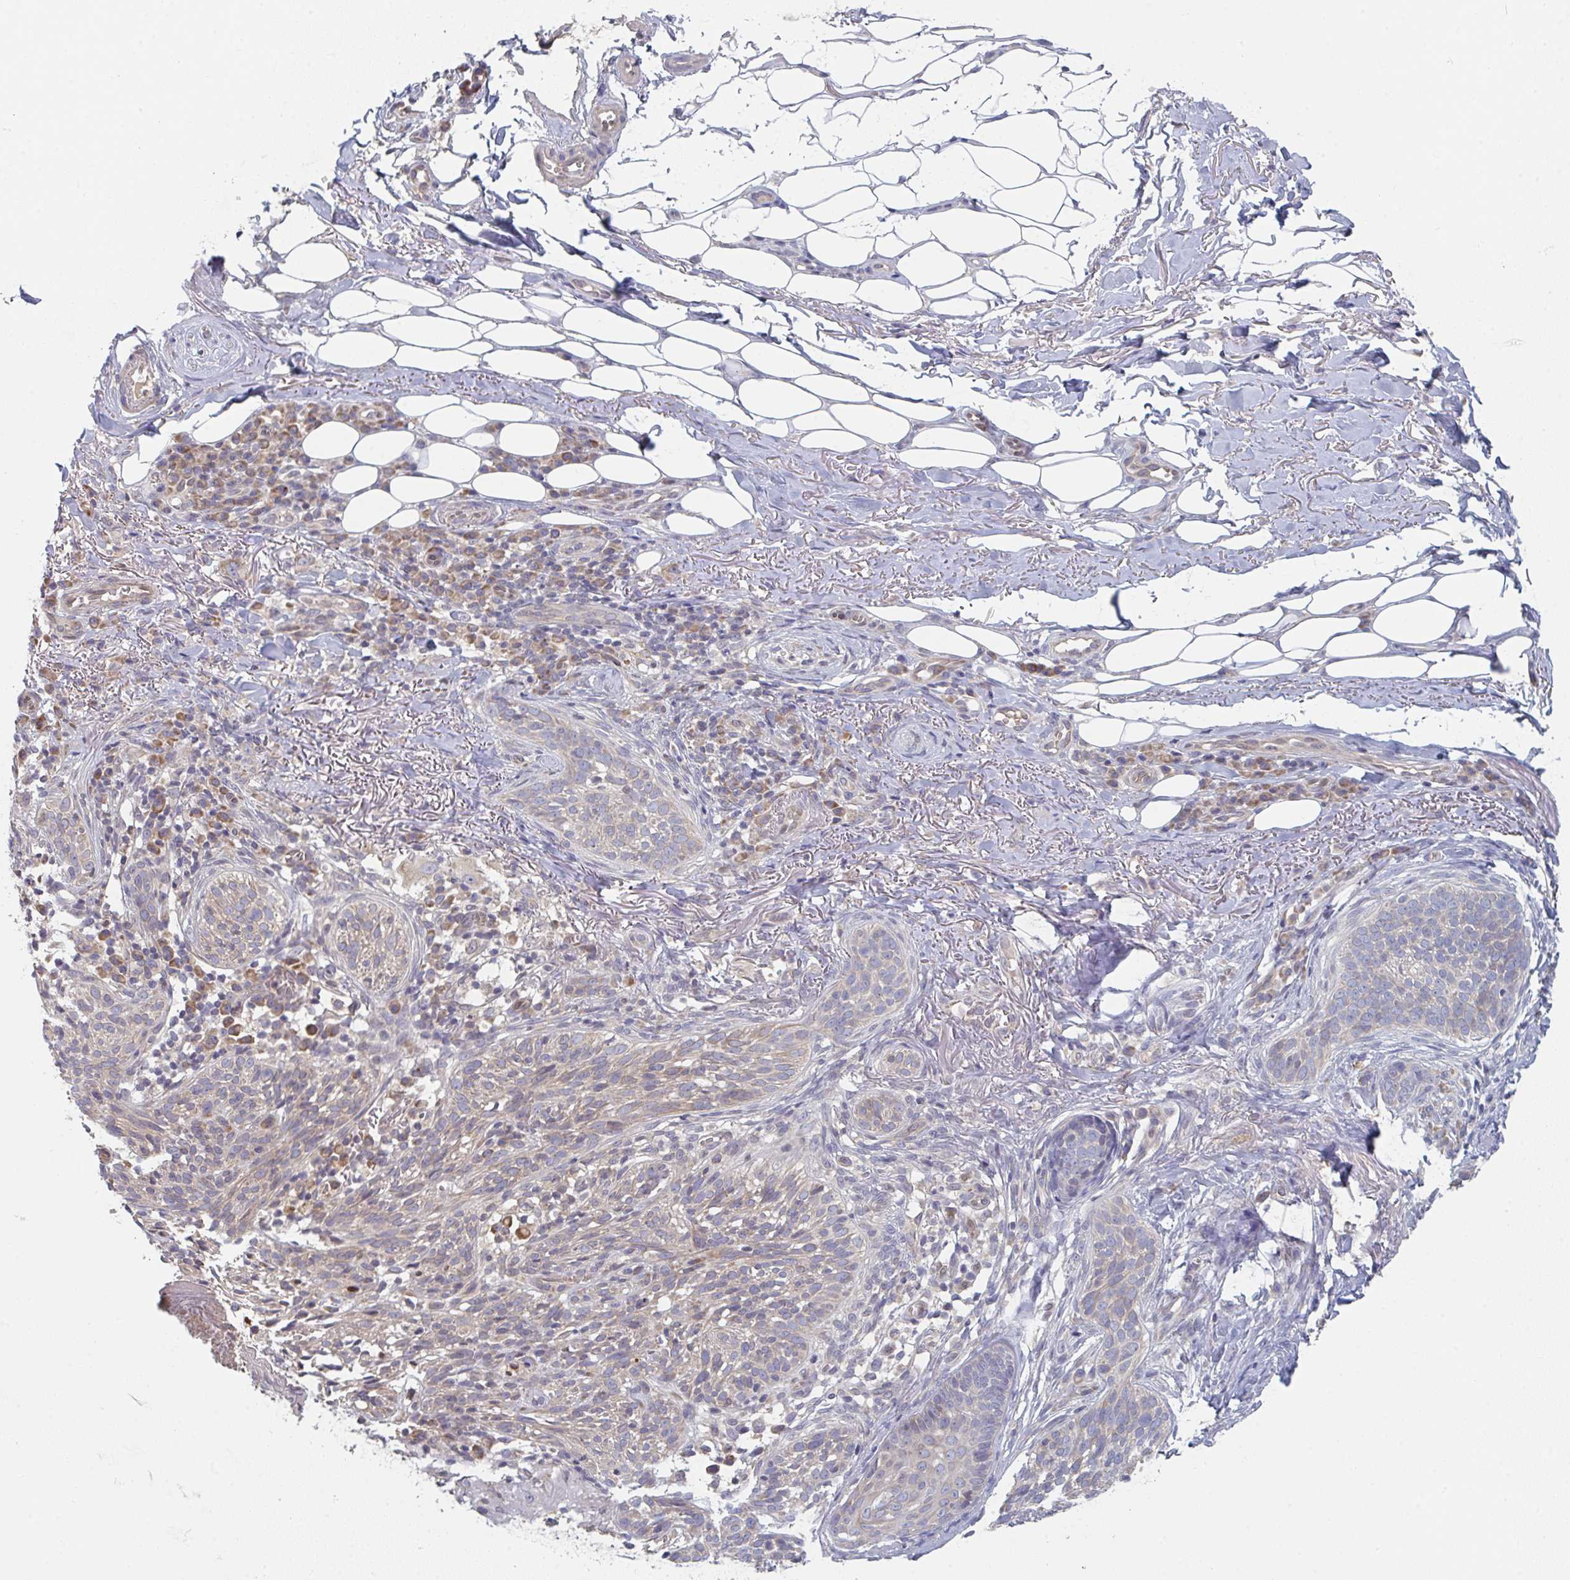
{"staining": {"intensity": "weak", "quantity": "<25%", "location": "cytoplasmic/membranous"}, "tissue": "skin cancer", "cell_type": "Tumor cells", "image_type": "cancer", "snomed": [{"axis": "morphology", "description": "Basal cell carcinoma"}, {"axis": "topography", "description": "Skin"}, {"axis": "topography", "description": "Skin of head"}], "caption": "Tumor cells are negative for brown protein staining in skin cancer (basal cell carcinoma). Brightfield microscopy of immunohistochemistry (IHC) stained with DAB (3,3'-diaminobenzidine) (brown) and hematoxylin (blue), captured at high magnification.", "gene": "ELOVL1", "patient": {"sex": "male", "age": 62}}